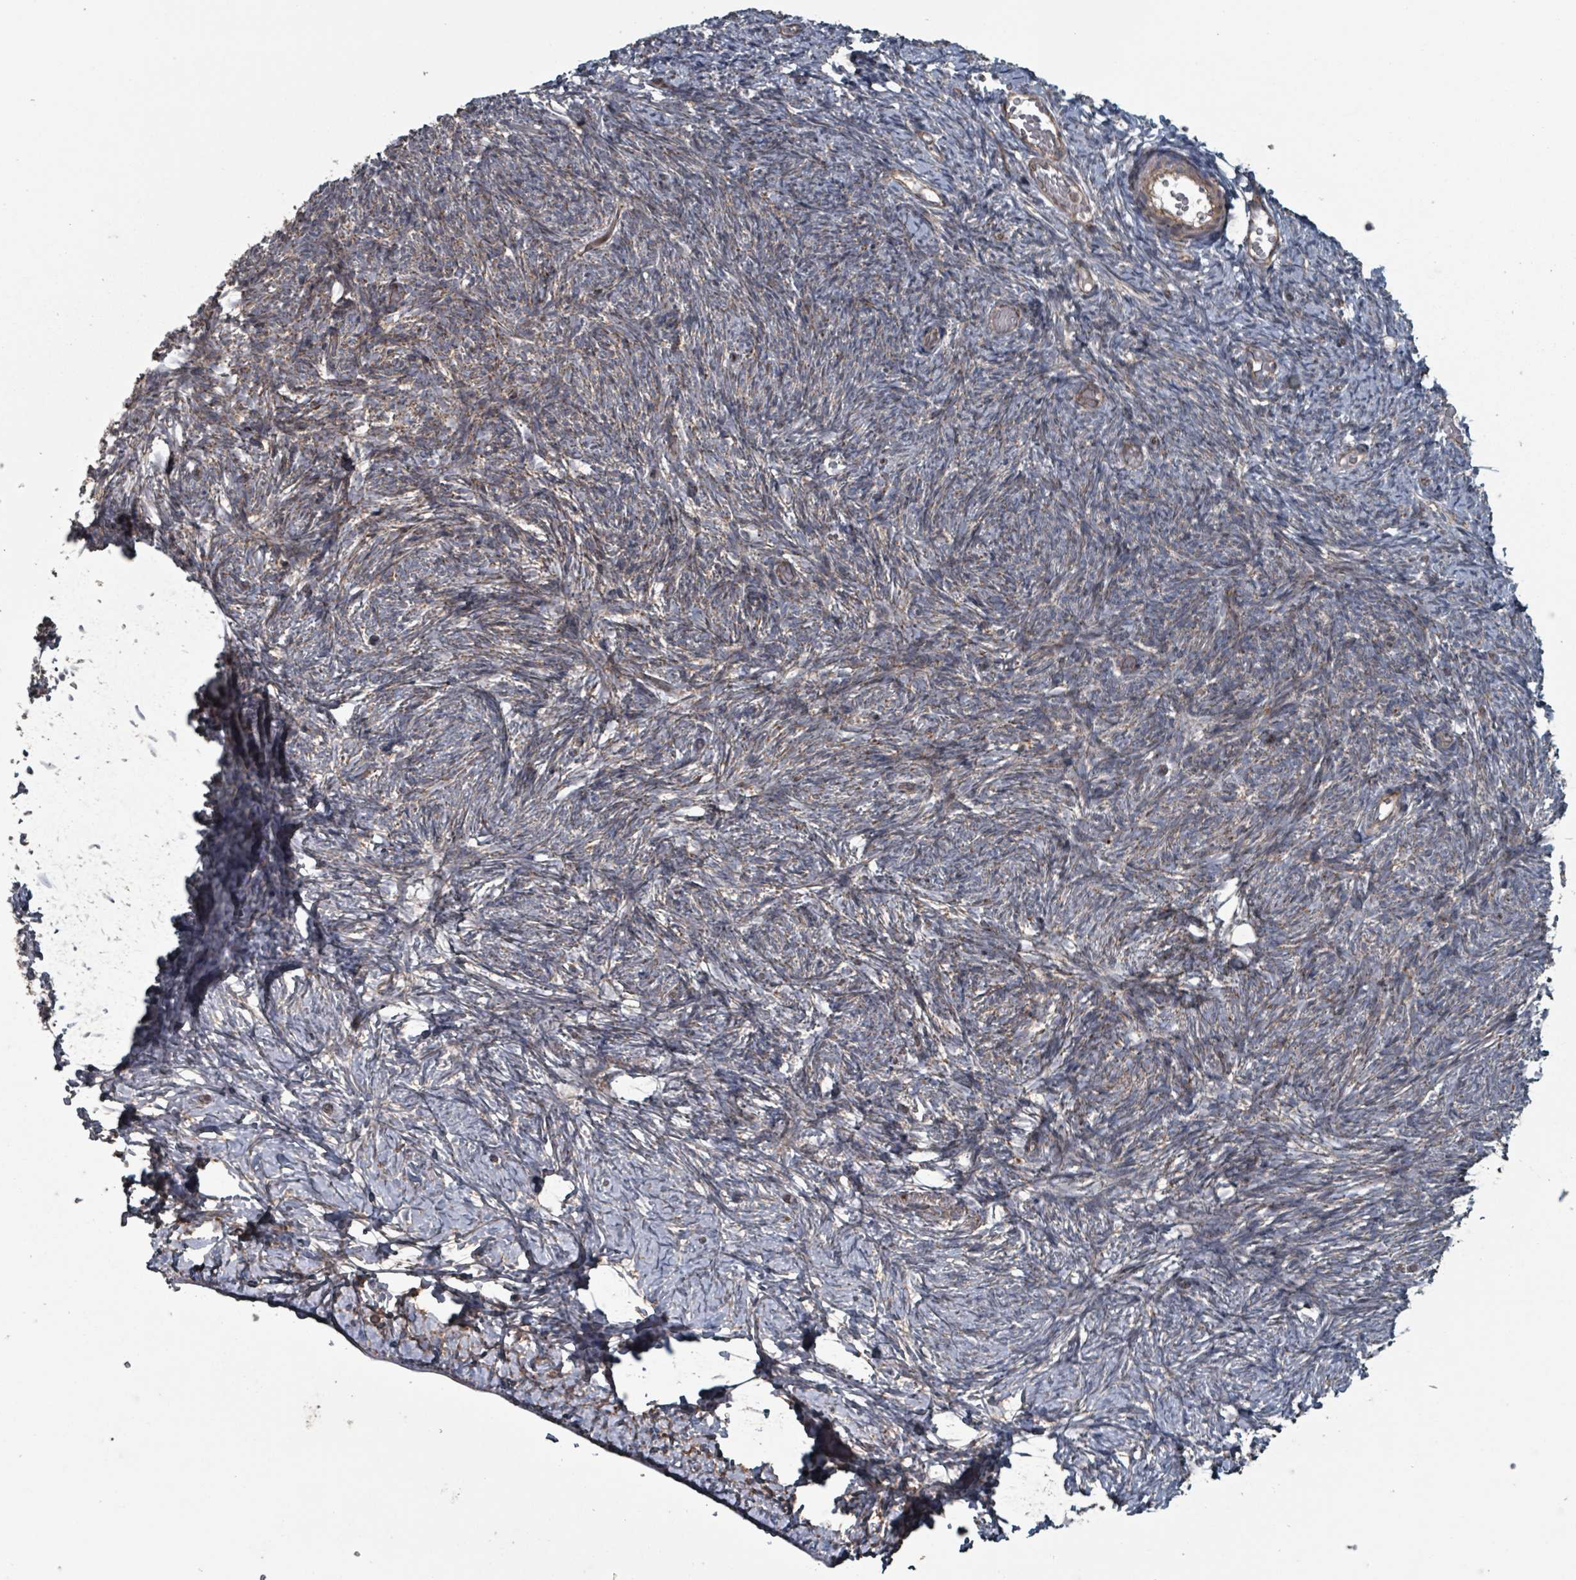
{"staining": {"intensity": "moderate", "quantity": ">75%", "location": "cytoplasmic/membranous"}, "tissue": "ovary", "cell_type": "Follicle cells", "image_type": "normal", "snomed": [{"axis": "morphology", "description": "Normal tissue, NOS"}, {"axis": "topography", "description": "Ovary"}], "caption": "Protein expression analysis of unremarkable ovary shows moderate cytoplasmic/membranous staining in approximately >75% of follicle cells.", "gene": "MRPL4", "patient": {"sex": "female", "age": 39}}